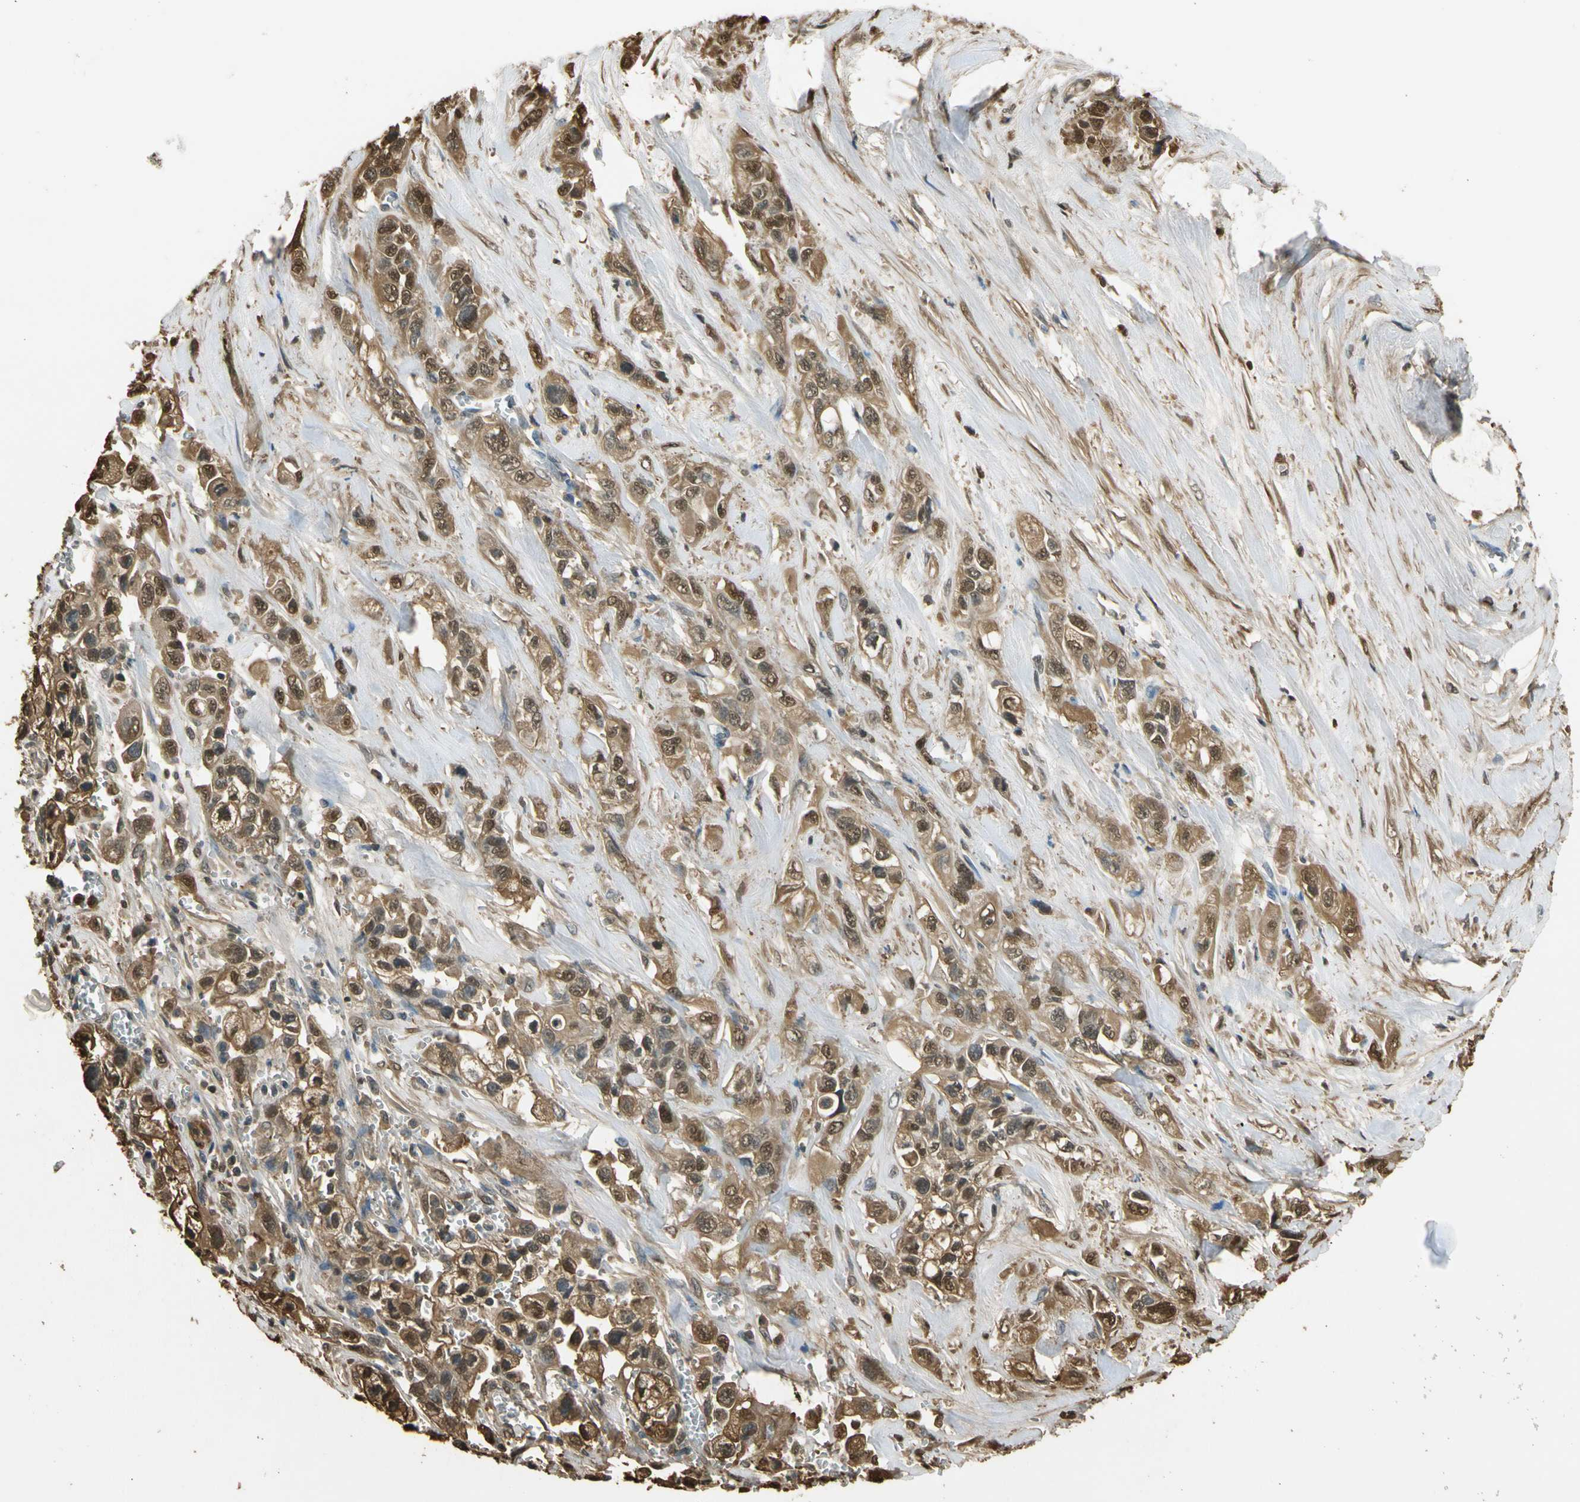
{"staining": {"intensity": "strong", "quantity": ">75%", "location": "cytoplasmic/membranous,nuclear"}, "tissue": "pancreatic cancer", "cell_type": "Tumor cells", "image_type": "cancer", "snomed": [{"axis": "morphology", "description": "Adenocarcinoma, NOS"}, {"axis": "topography", "description": "Pancreas"}], "caption": "IHC of pancreatic cancer (adenocarcinoma) exhibits high levels of strong cytoplasmic/membranous and nuclear expression in approximately >75% of tumor cells. Nuclei are stained in blue.", "gene": "S100A6", "patient": {"sex": "male", "age": 74}}